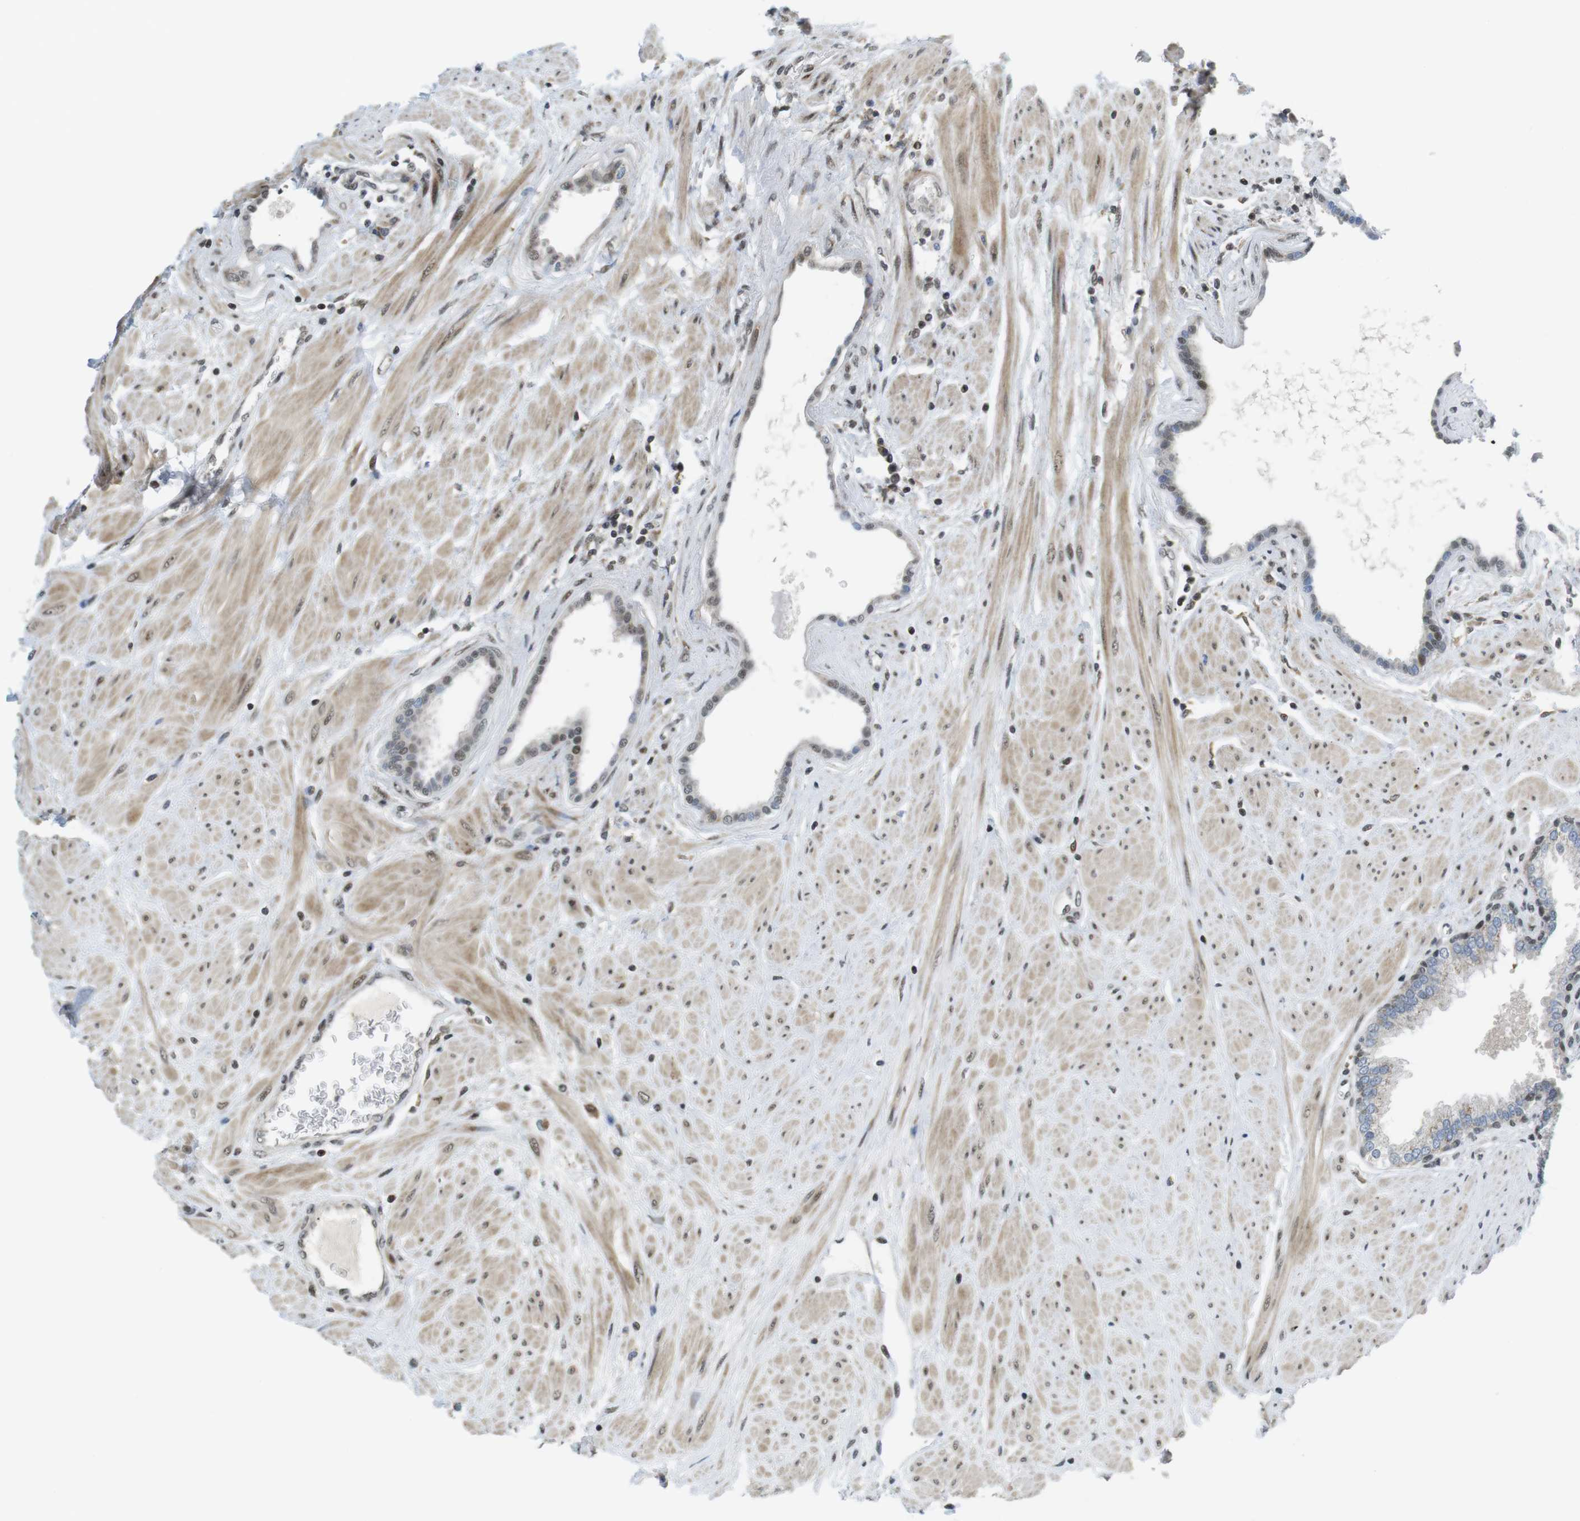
{"staining": {"intensity": "moderate", "quantity": "25%-75%", "location": "nuclear"}, "tissue": "prostate", "cell_type": "Glandular cells", "image_type": "normal", "snomed": [{"axis": "morphology", "description": "Normal tissue, NOS"}, {"axis": "topography", "description": "Prostate"}], "caption": "Immunohistochemistry (IHC) of benign human prostate shows medium levels of moderate nuclear staining in about 25%-75% of glandular cells.", "gene": "BRD4", "patient": {"sex": "male", "age": 51}}